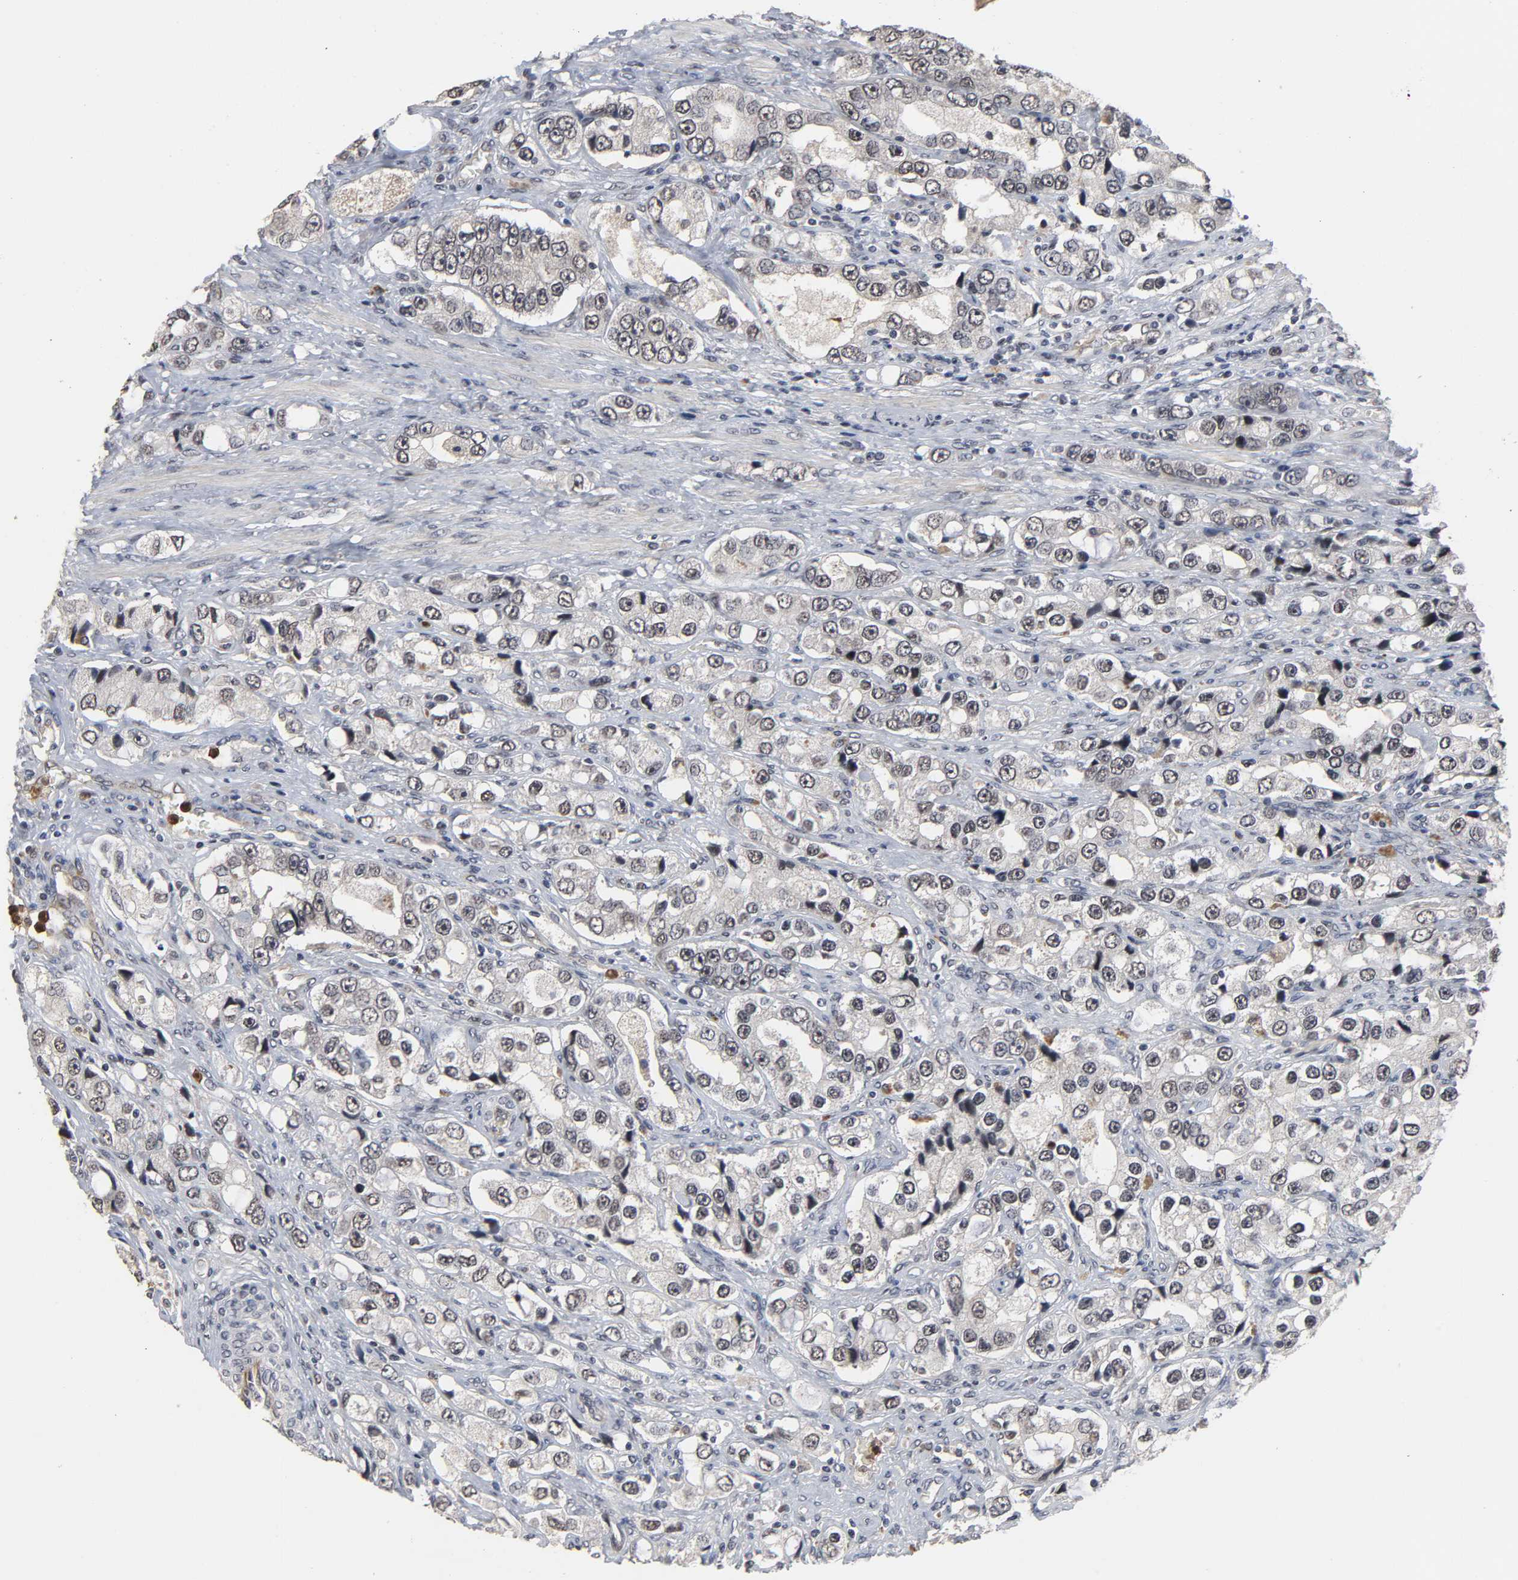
{"staining": {"intensity": "negative", "quantity": "none", "location": "none"}, "tissue": "prostate cancer", "cell_type": "Tumor cells", "image_type": "cancer", "snomed": [{"axis": "morphology", "description": "Adenocarcinoma, High grade"}, {"axis": "topography", "description": "Prostate"}], "caption": "Image shows no protein positivity in tumor cells of high-grade adenocarcinoma (prostate) tissue. (IHC, brightfield microscopy, high magnification).", "gene": "RTL5", "patient": {"sex": "male", "age": 63}}